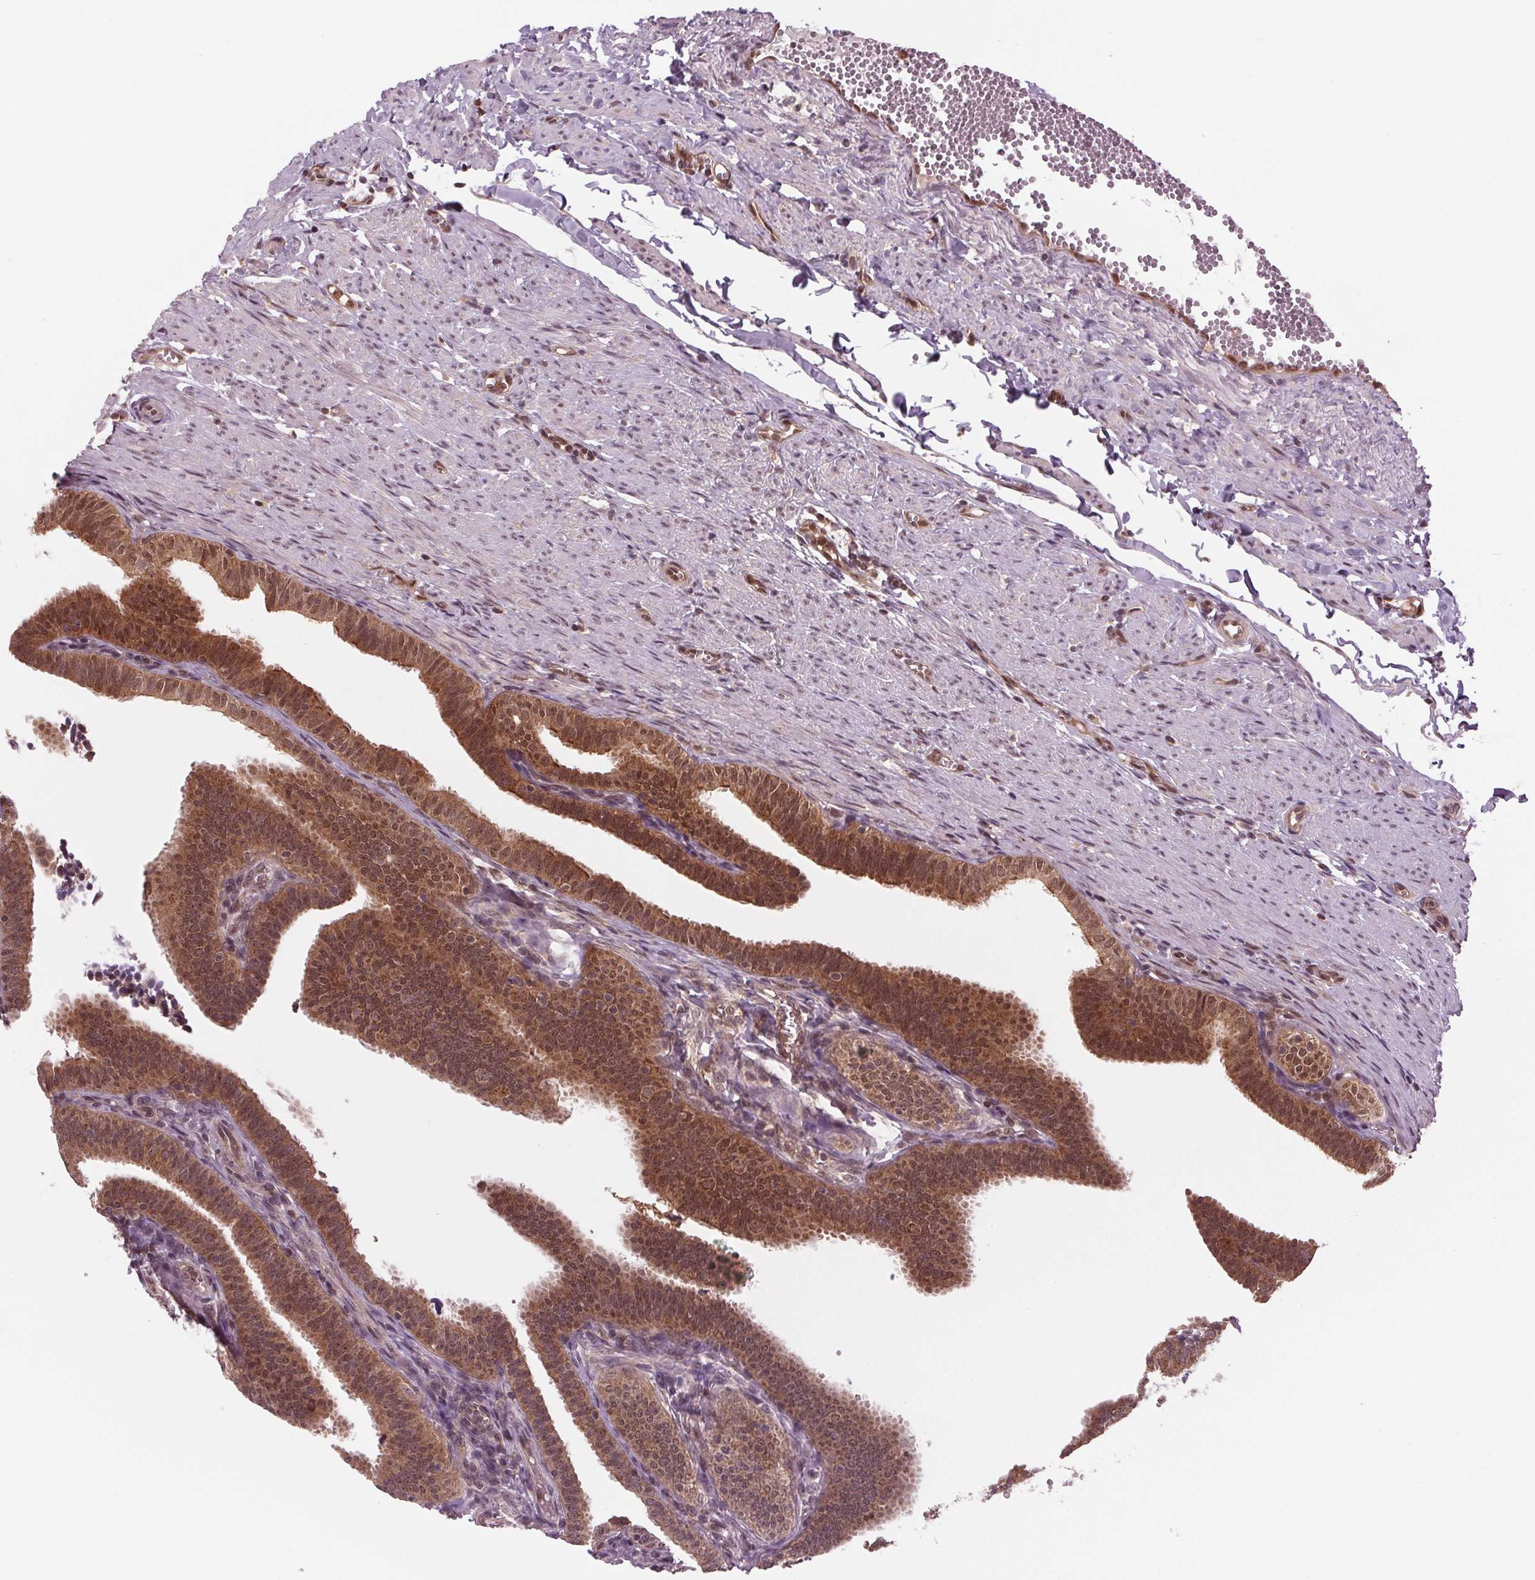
{"staining": {"intensity": "strong", "quantity": ">75%", "location": "cytoplasmic/membranous"}, "tissue": "fallopian tube", "cell_type": "Glandular cells", "image_type": "normal", "snomed": [{"axis": "morphology", "description": "Normal tissue, NOS"}, {"axis": "topography", "description": "Fallopian tube"}], "caption": "Immunohistochemical staining of unremarkable human fallopian tube displays >75% levels of strong cytoplasmic/membranous protein positivity in about >75% of glandular cells.", "gene": "STAT3", "patient": {"sex": "female", "age": 25}}